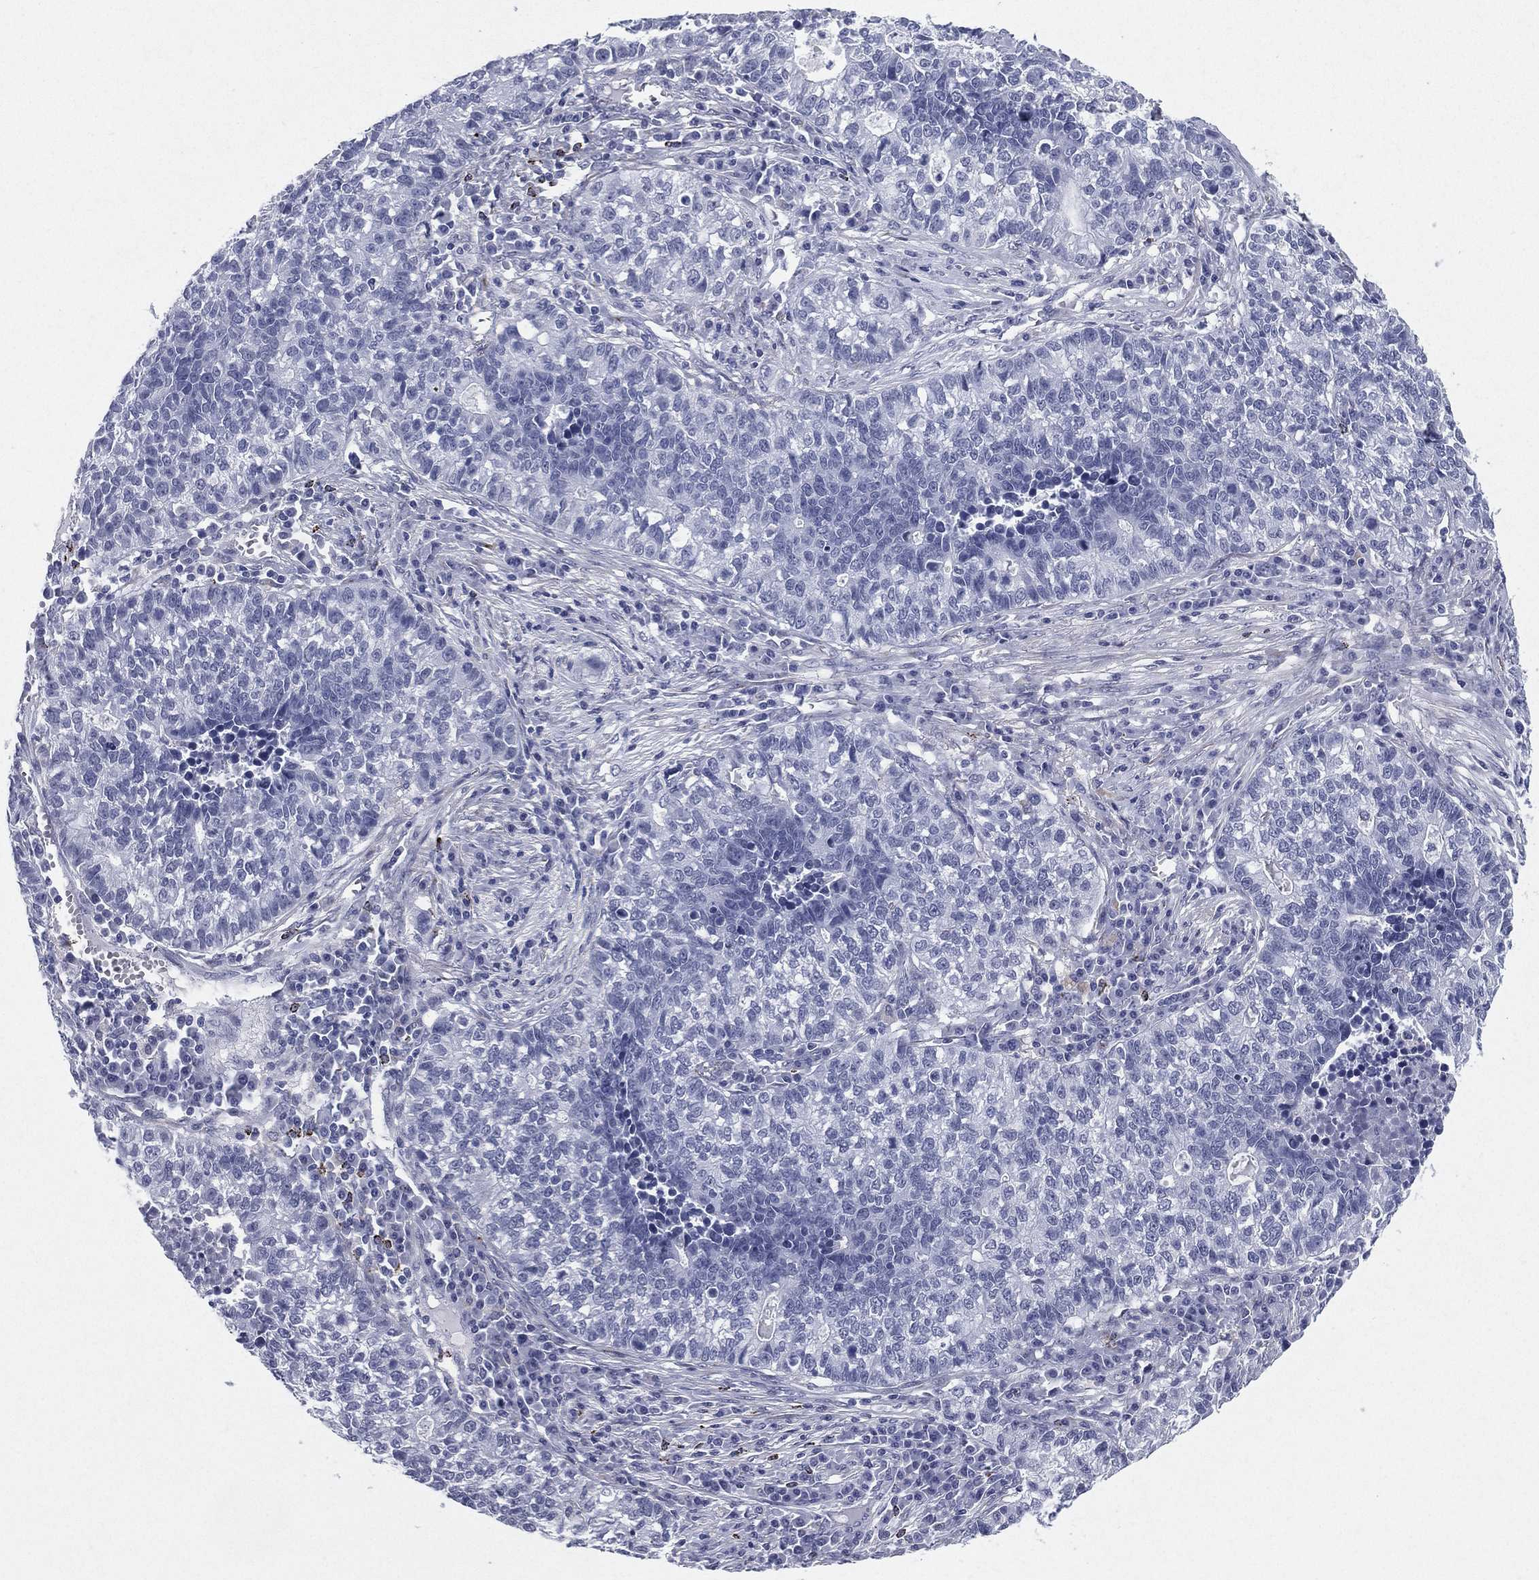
{"staining": {"intensity": "negative", "quantity": "none", "location": "none"}, "tissue": "lung cancer", "cell_type": "Tumor cells", "image_type": "cancer", "snomed": [{"axis": "morphology", "description": "Adenocarcinoma, NOS"}, {"axis": "topography", "description": "Lung"}], "caption": "Tumor cells show no significant protein staining in lung cancer.", "gene": "HLA-DOA", "patient": {"sex": "male", "age": 57}}